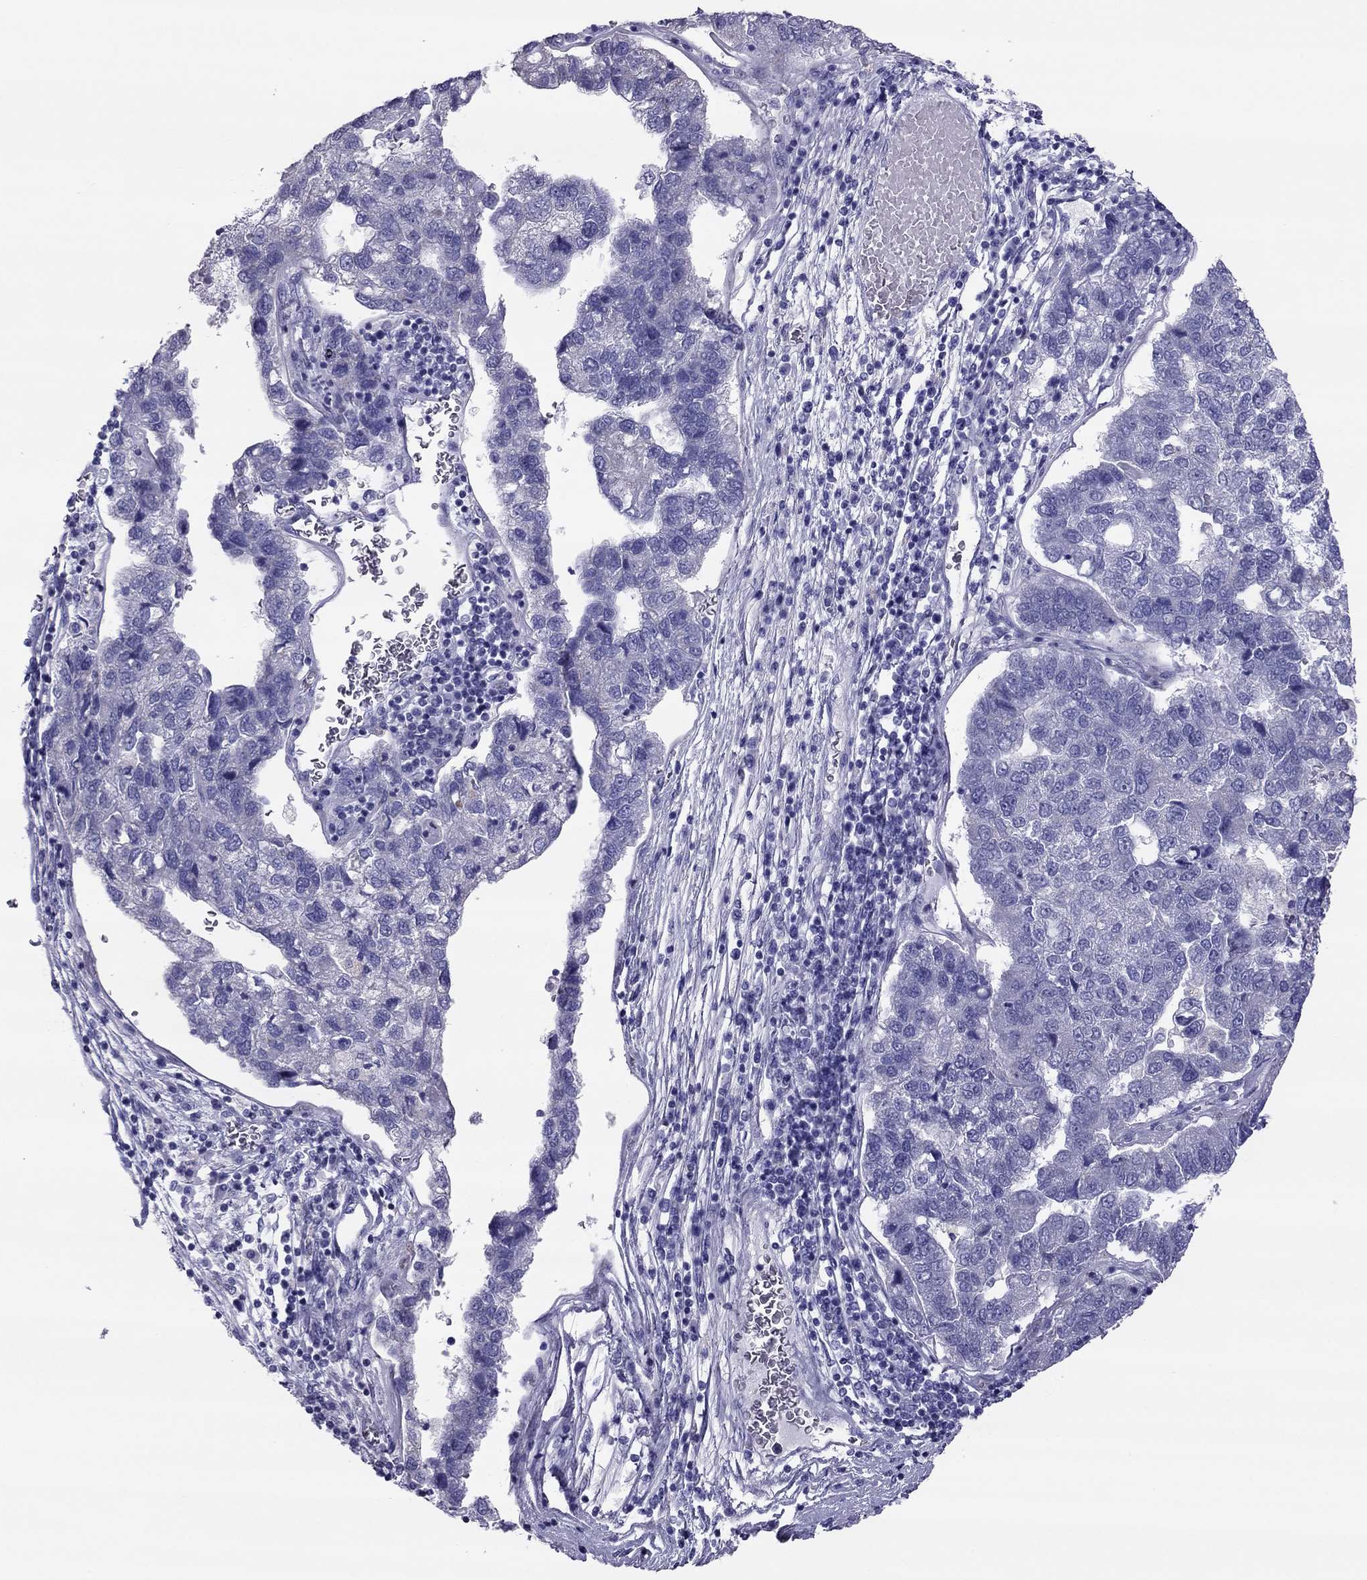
{"staining": {"intensity": "negative", "quantity": "none", "location": "none"}, "tissue": "pancreatic cancer", "cell_type": "Tumor cells", "image_type": "cancer", "snomed": [{"axis": "morphology", "description": "Adenocarcinoma, NOS"}, {"axis": "topography", "description": "Pancreas"}], "caption": "Immunohistochemistry of human pancreatic cancer (adenocarcinoma) reveals no positivity in tumor cells. Brightfield microscopy of IHC stained with DAB (3,3'-diaminobenzidine) (brown) and hematoxylin (blue), captured at high magnification.", "gene": "MAEL", "patient": {"sex": "female", "age": 61}}